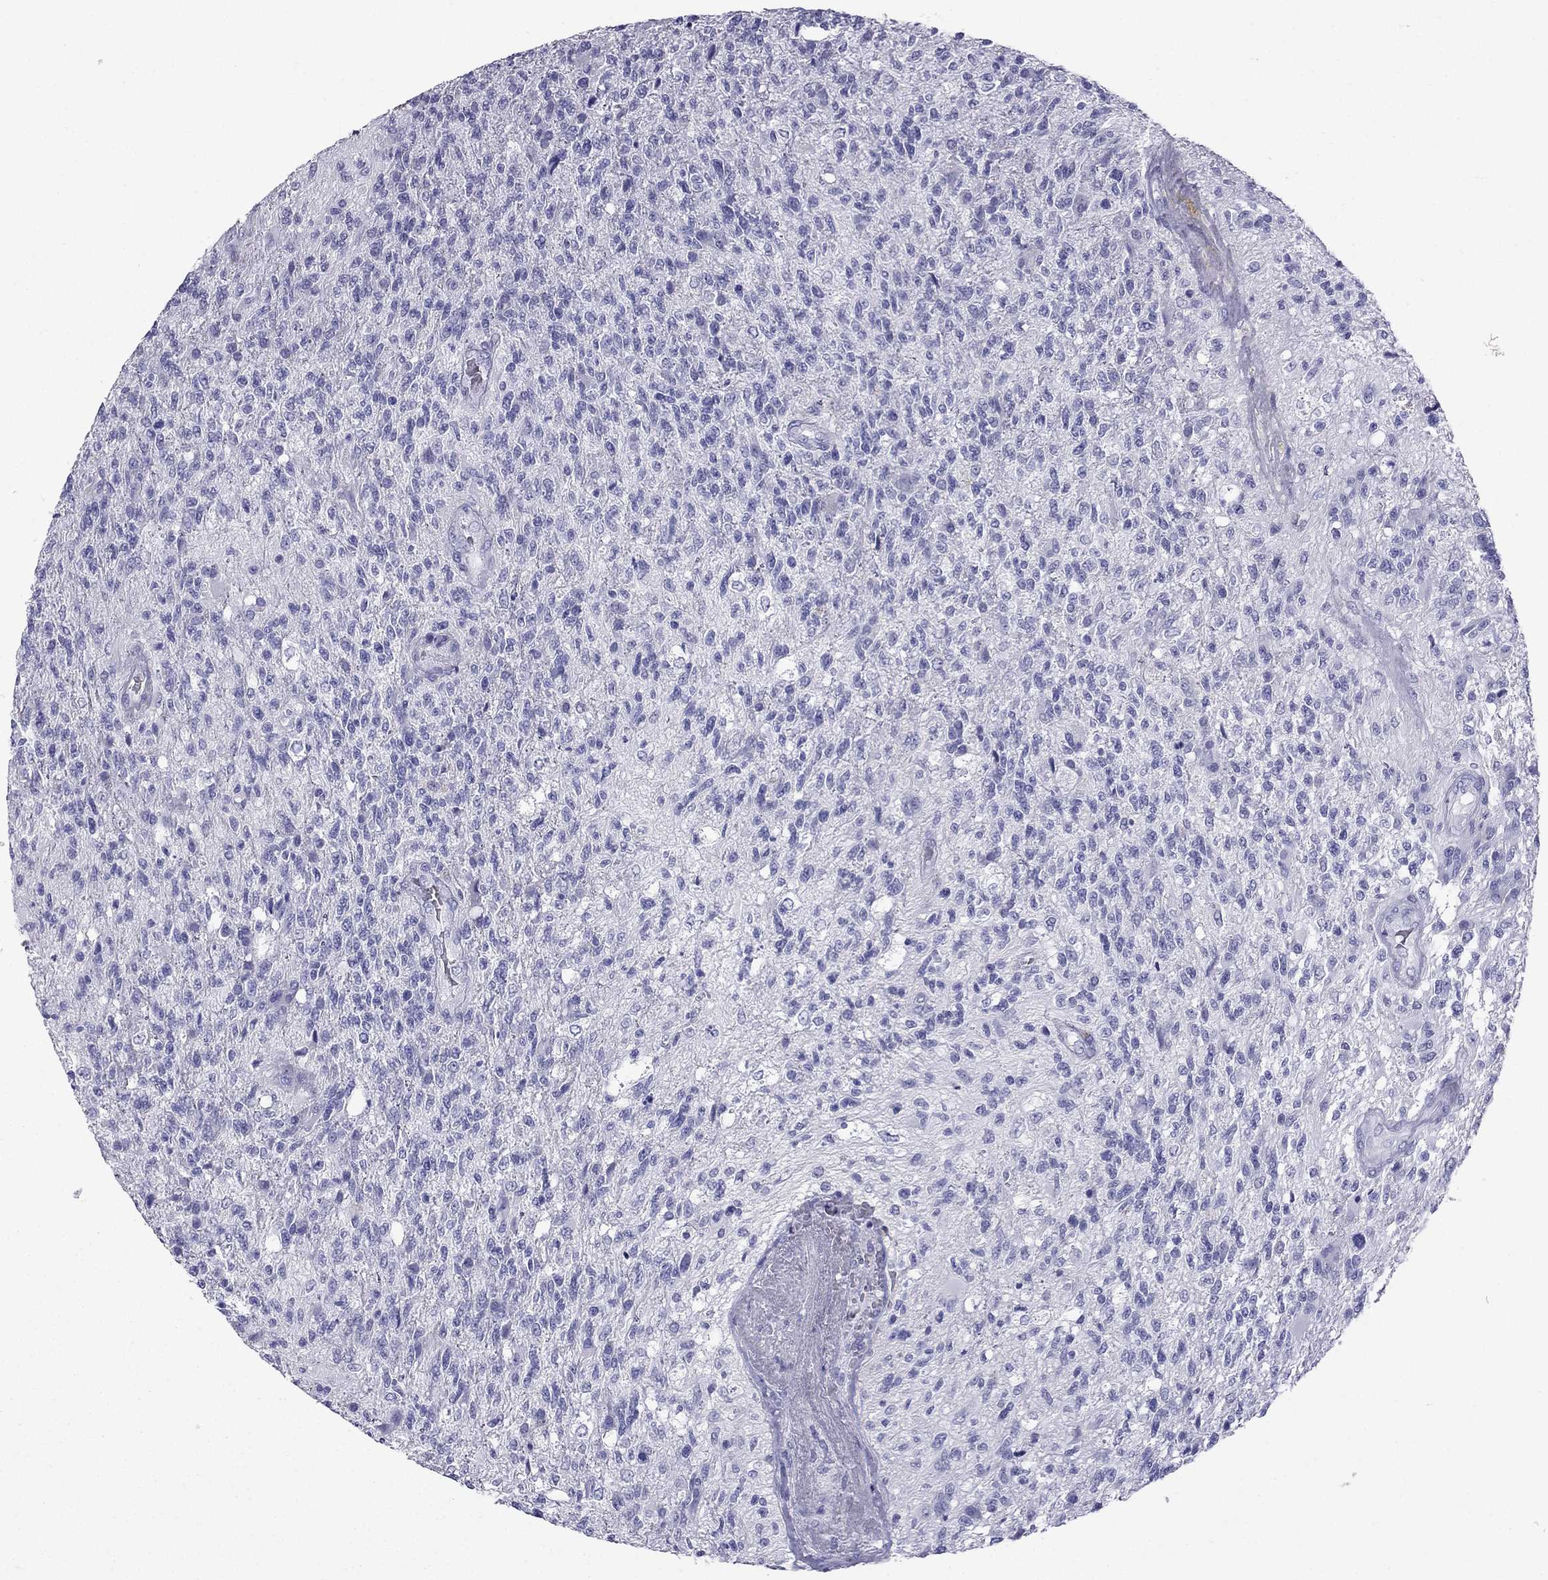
{"staining": {"intensity": "negative", "quantity": "none", "location": "none"}, "tissue": "glioma", "cell_type": "Tumor cells", "image_type": "cancer", "snomed": [{"axis": "morphology", "description": "Glioma, malignant, High grade"}, {"axis": "topography", "description": "Brain"}], "caption": "DAB immunohistochemical staining of human malignant glioma (high-grade) displays no significant positivity in tumor cells.", "gene": "GJA8", "patient": {"sex": "male", "age": 56}}